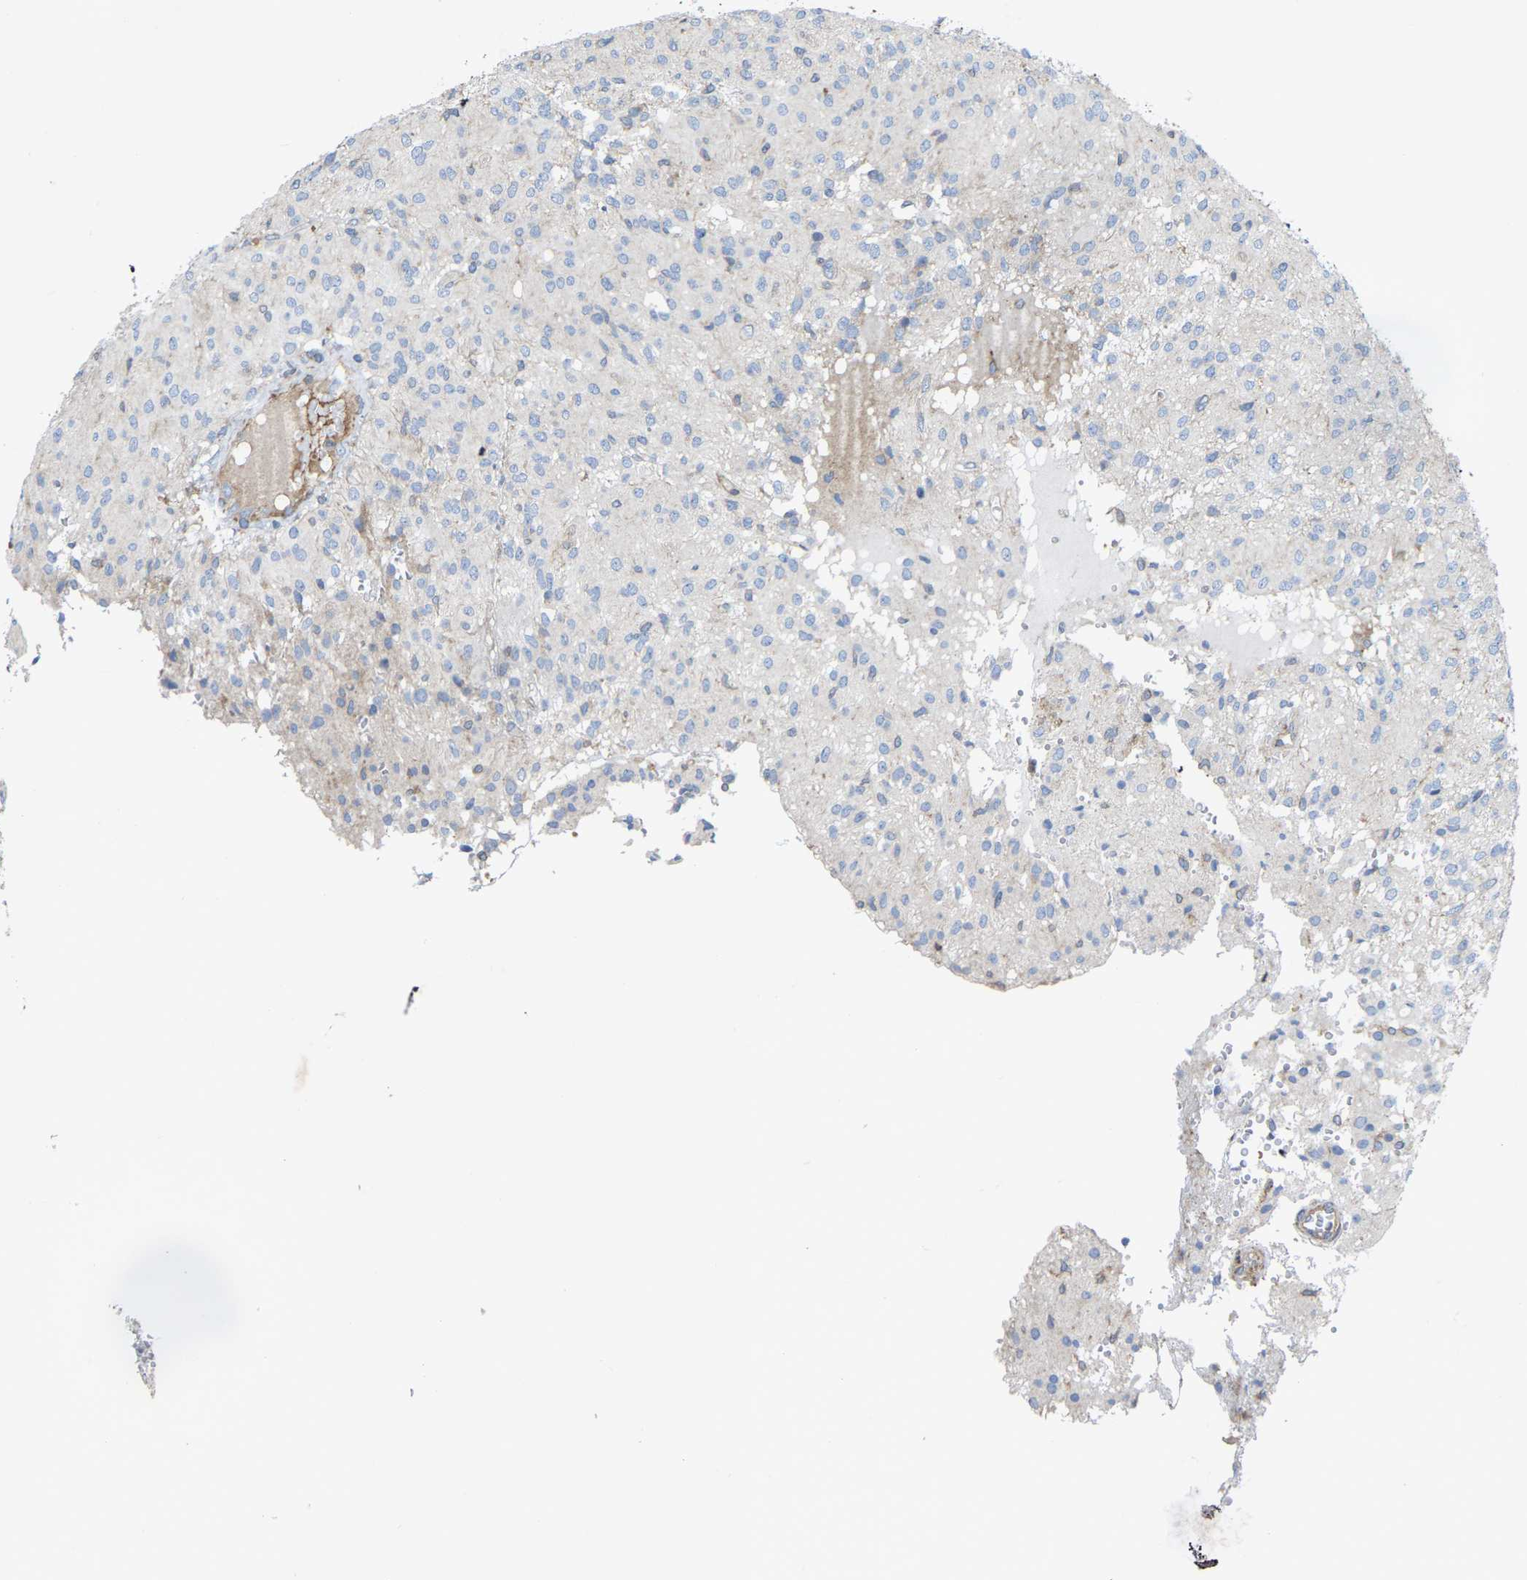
{"staining": {"intensity": "negative", "quantity": "none", "location": "none"}, "tissue": "glioma", "cell_type": "Tumor cells", "image_type": "cancer", "snomed": [{"axis": "morphology", "description": "Glioma, malignant, High grade"}, {"axis": "topography", "description": "Brain"}], "caption": "A high-resolution photomicrograph shows IHC staining of glioma, which displays no significant expression in tumor cells.", "gene": "TOR1B", "patient": {"sex": "female", "age": 59}}